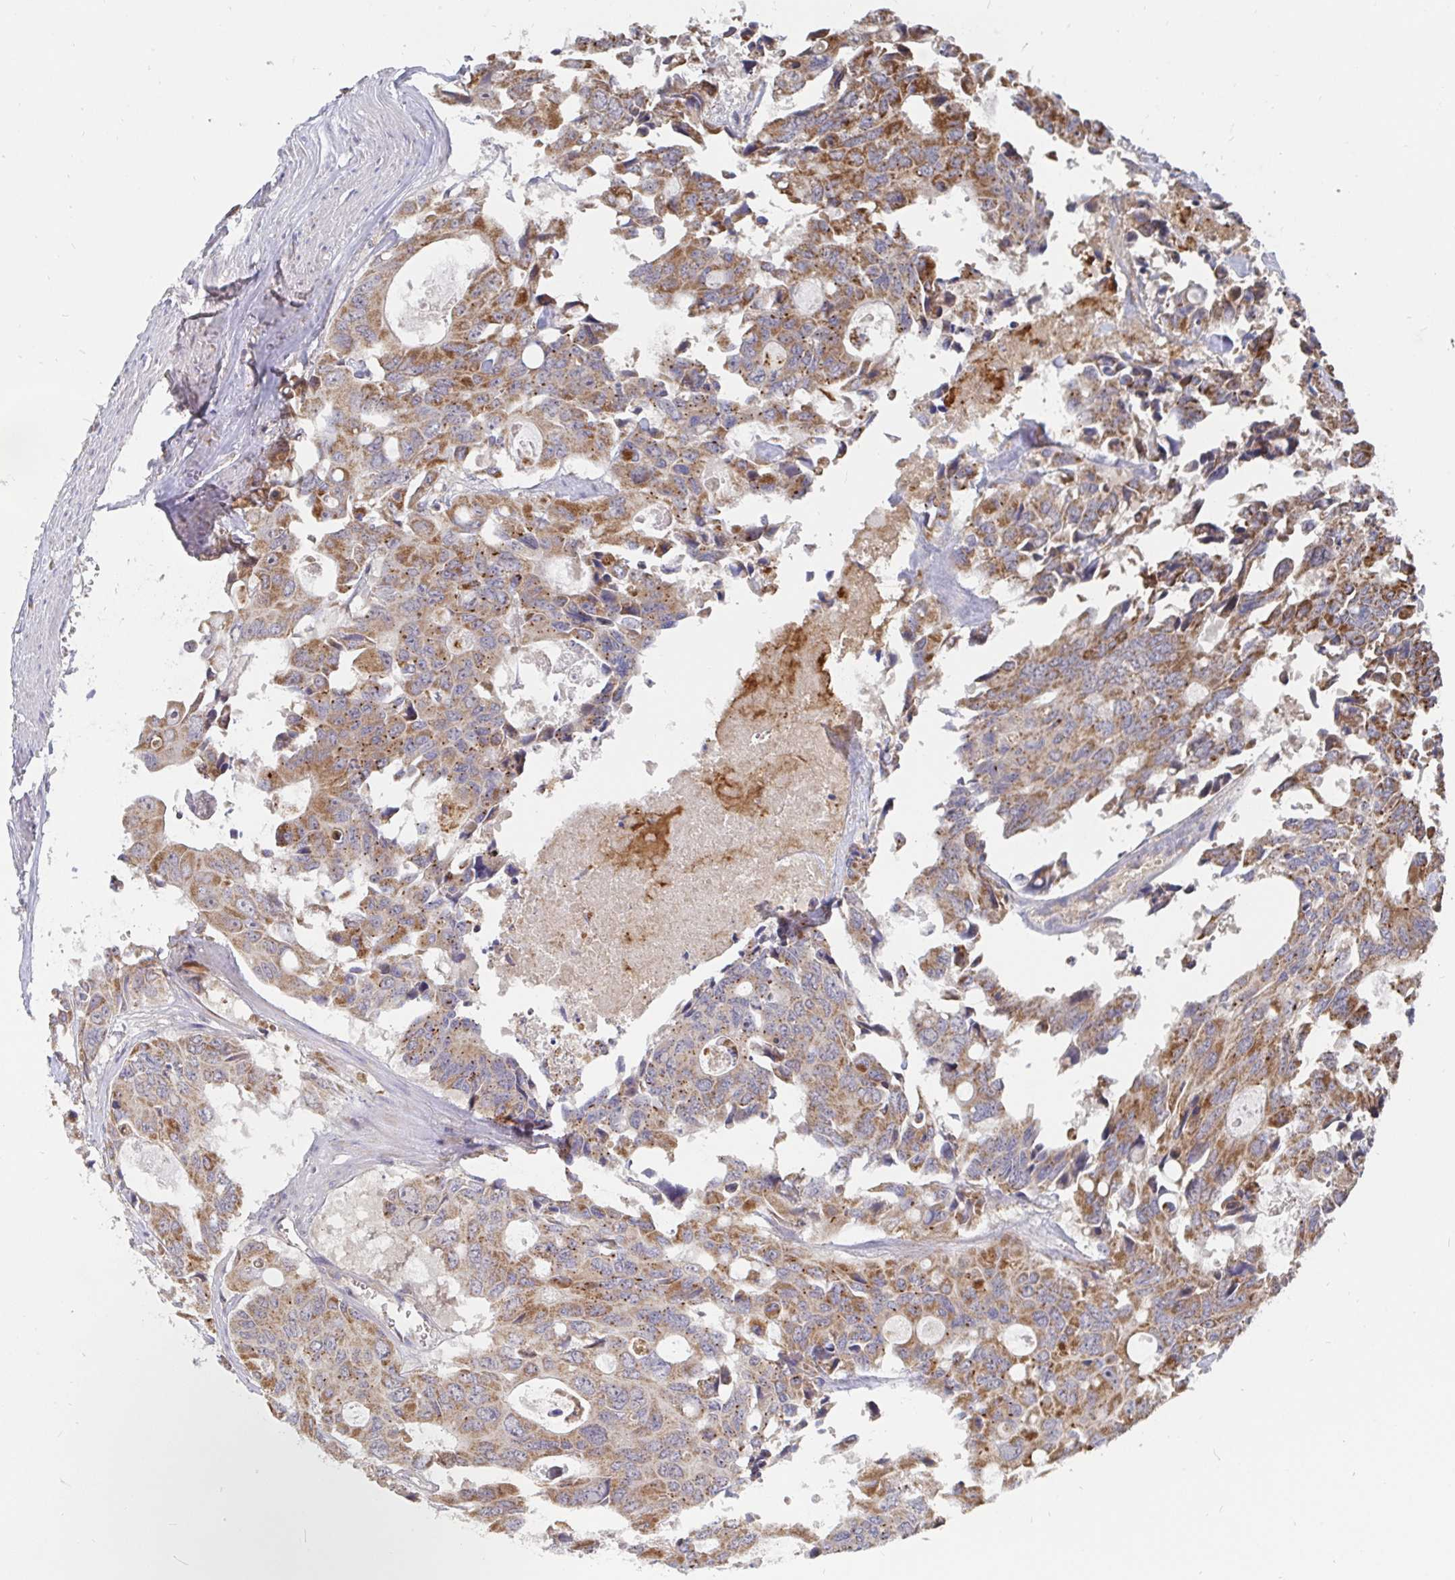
{"staining": {"intensity": "moderate", "quantity": ">75%", "location": "cytoplasmic/membranous"}, "tissue": "colorectal cancer", "cell_type": "Tumor cells", "image_type": "cancer", "snomed": [{"axis": "morphology", "description": "Adenocarcinoma, NOS"}, {"axis": "topography", "description": "Rectum"}], "caption": "Protein staining of colorectal cancer tissue shows moderate cytoplasmic/membranous staining in approximately >75% of tumor cells.", "gene": "PDF", "patient": {"sex": "male", "age": 76}}